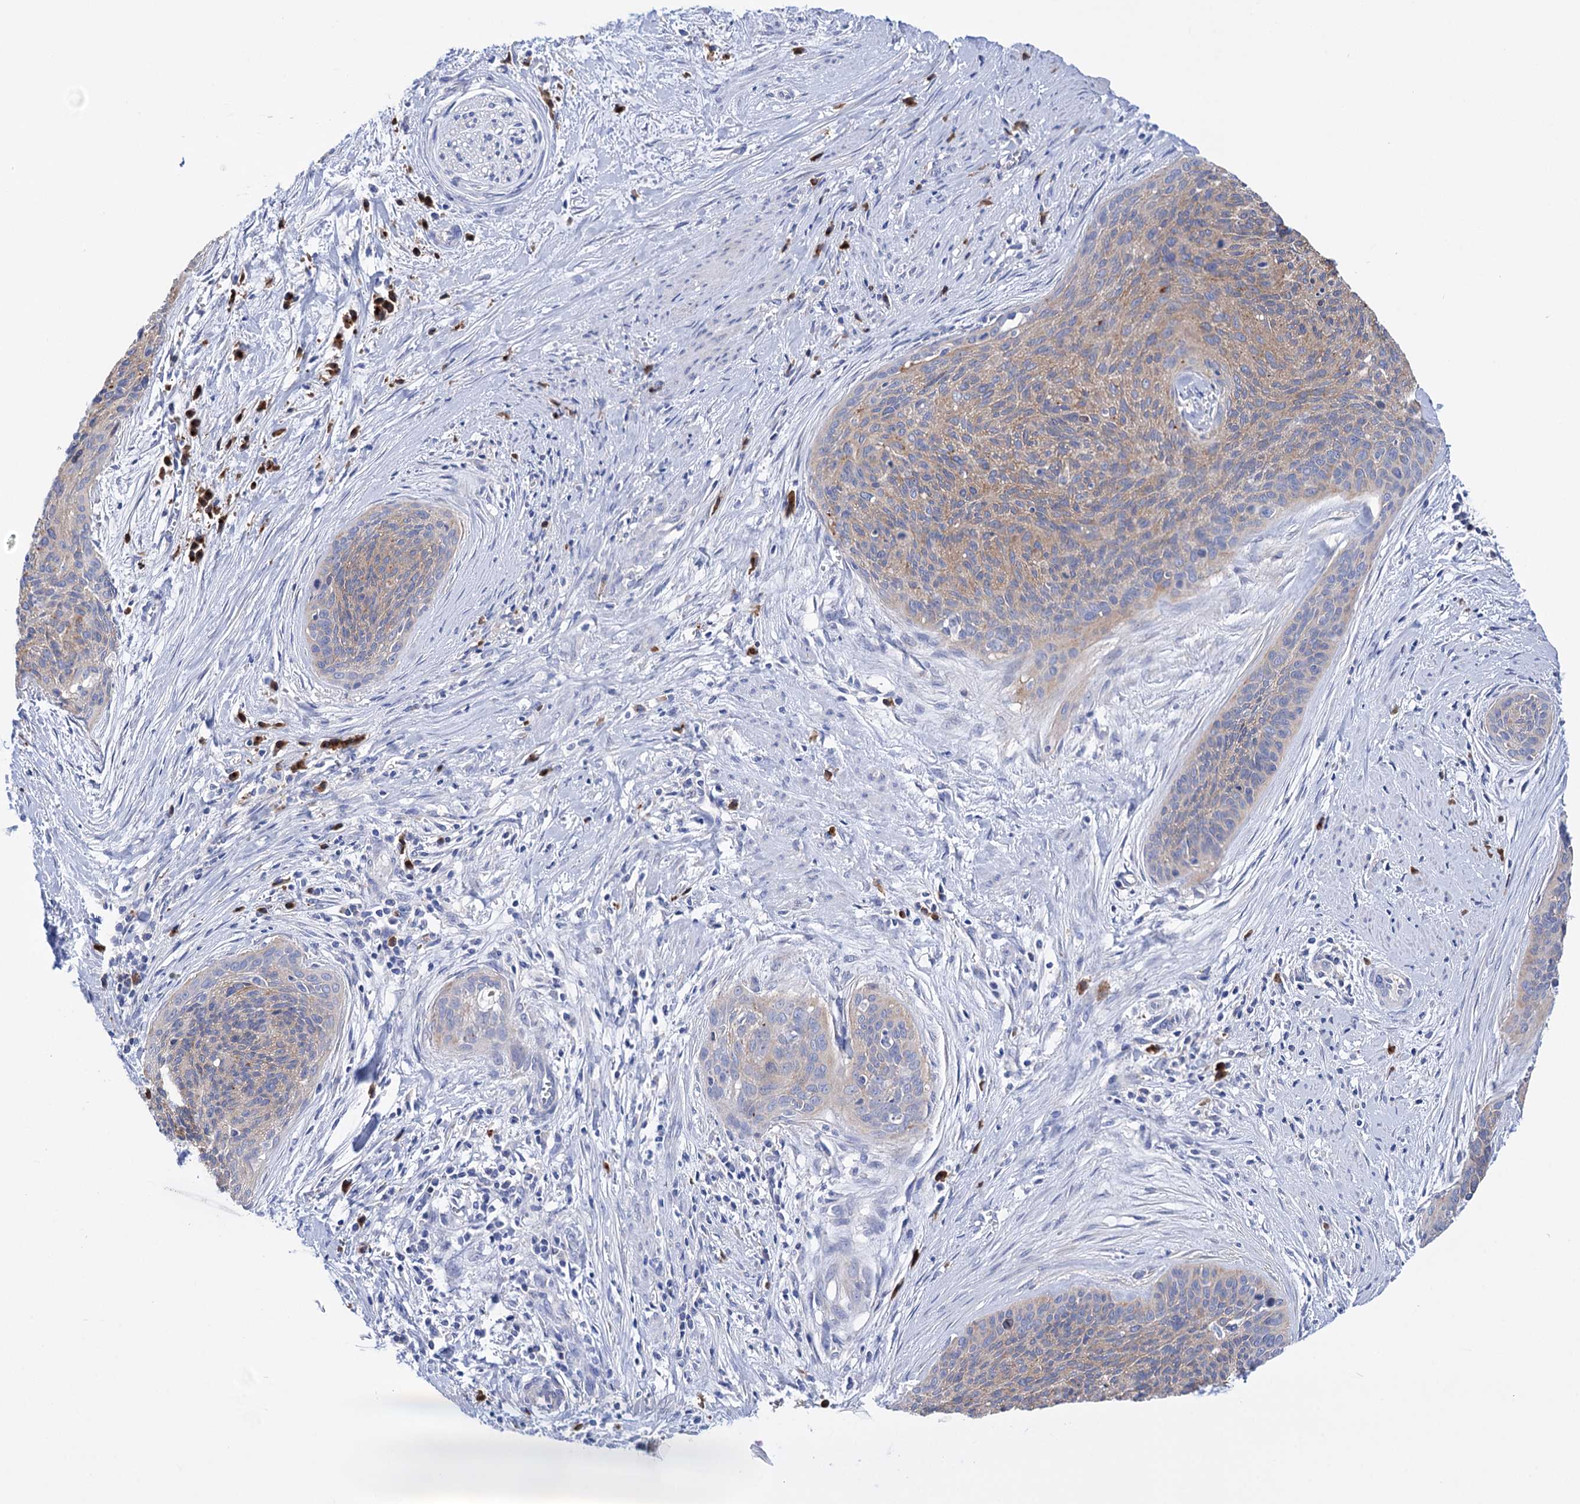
{"staining": {"intensity": "moderate", "quantity": "25%-75%", "location": "cytoplasmic/membranous"}, "tissue": "cervical cancer", "cell_type": "Tumor cells", "image_type": "cancer", "snomed": [{"axis": "morphology", "description": "Squamous cell carcinoma, NOS"}, {"axis": "topography", "description": "Cervix"}], "caption": "The immunohistochemical stain labels moderate cytoplasmic/membranous positivity in tumor cells of cervical squamous cell carcinoma tissue.", "gene": "BBS4", "patient": {"sex": "female", "age": 55}}